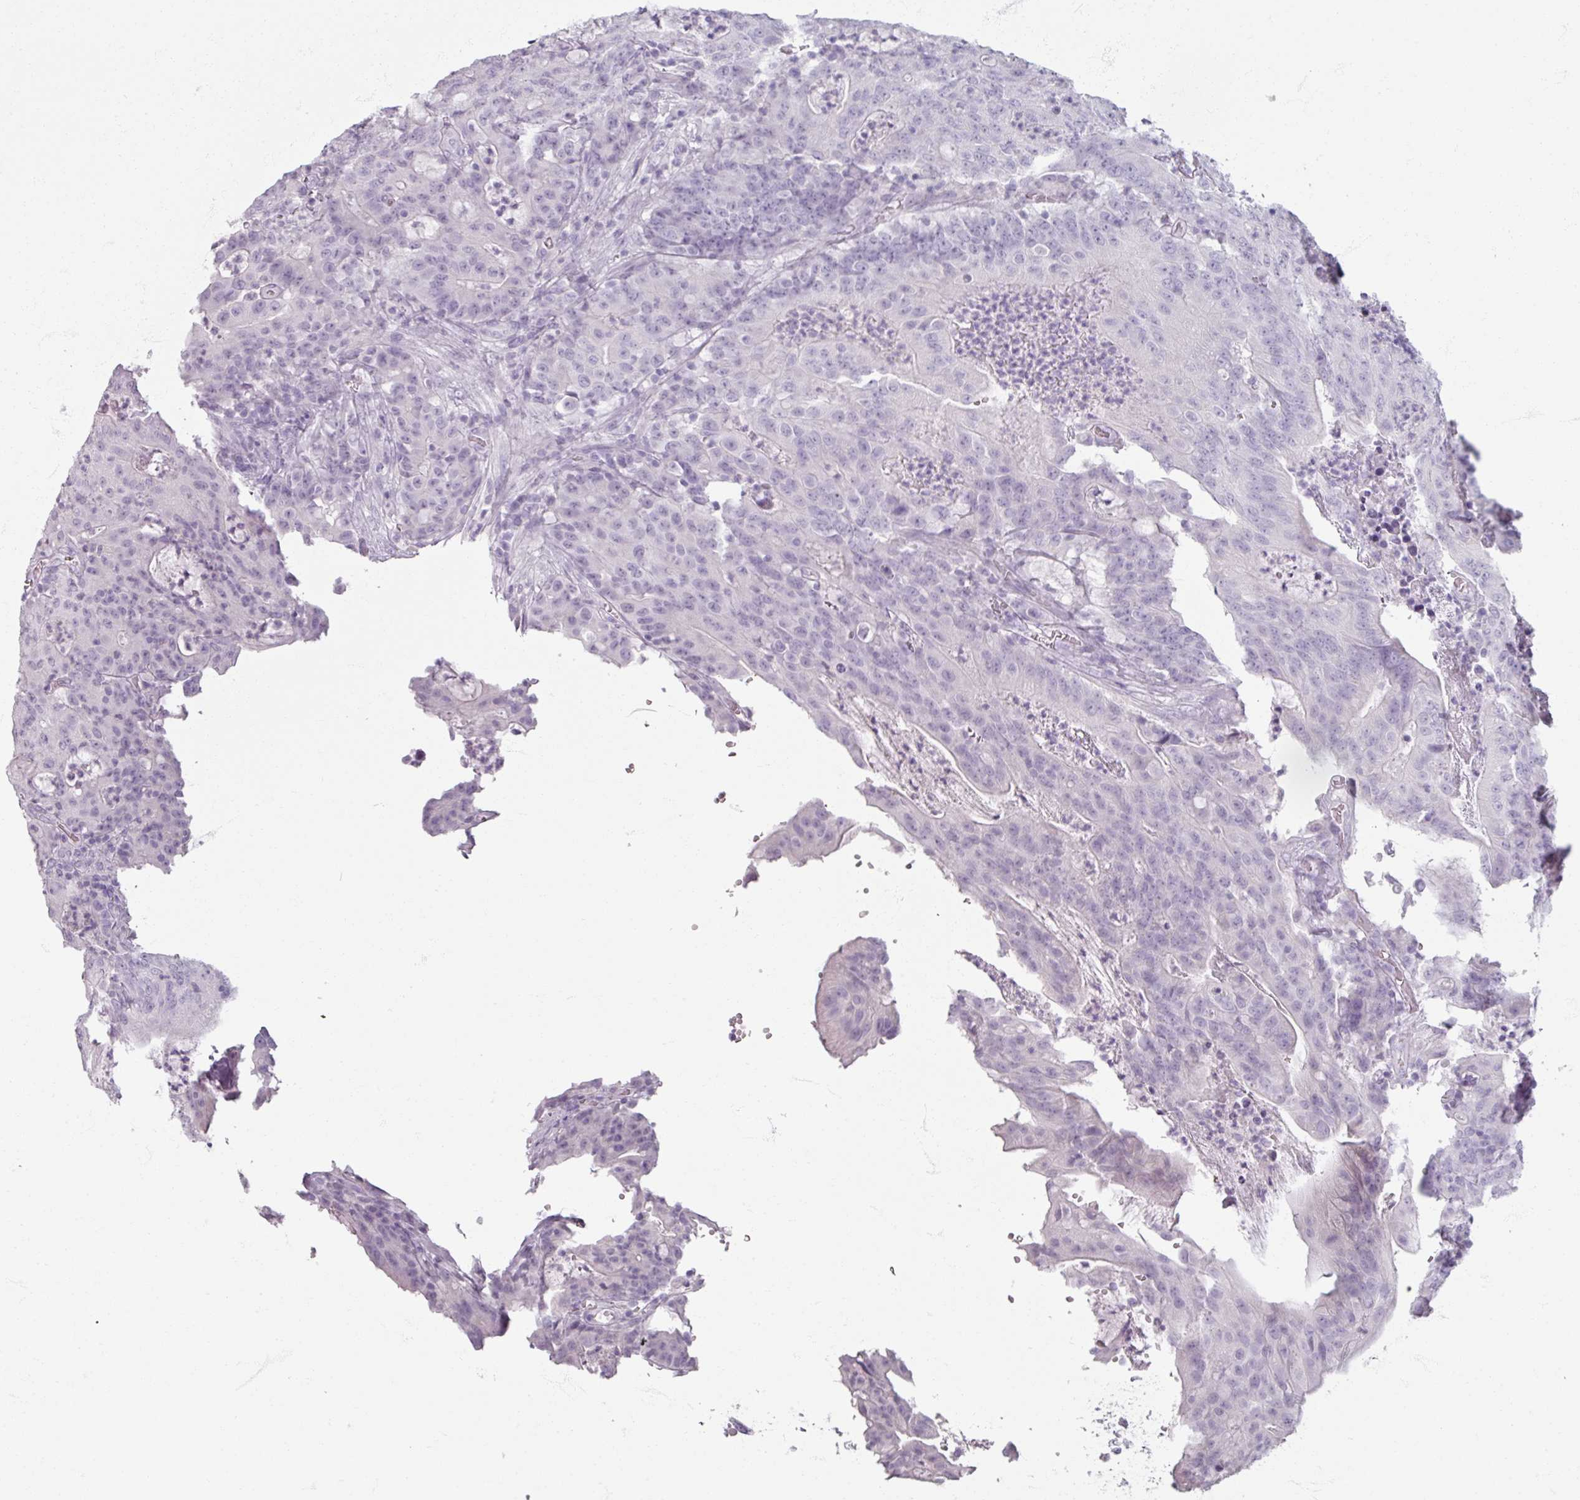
{"staining": {"intensity": "negative", "quantity": "none", "location": "none"}, "tissue": "colorectal cancer", "cell_type": "Tumor cells", "image_type": "cancer", "snomed": [{"axis": "morphology", "description": "Adenocarcinoma, NOS"}, {"axis": "topography", "description": "Colon"}], "caption": "Tumor cells show no significant protein positivity in colorectal cancer.", "gene": "TG", "patient": {"sex": "male", "age": 83}}